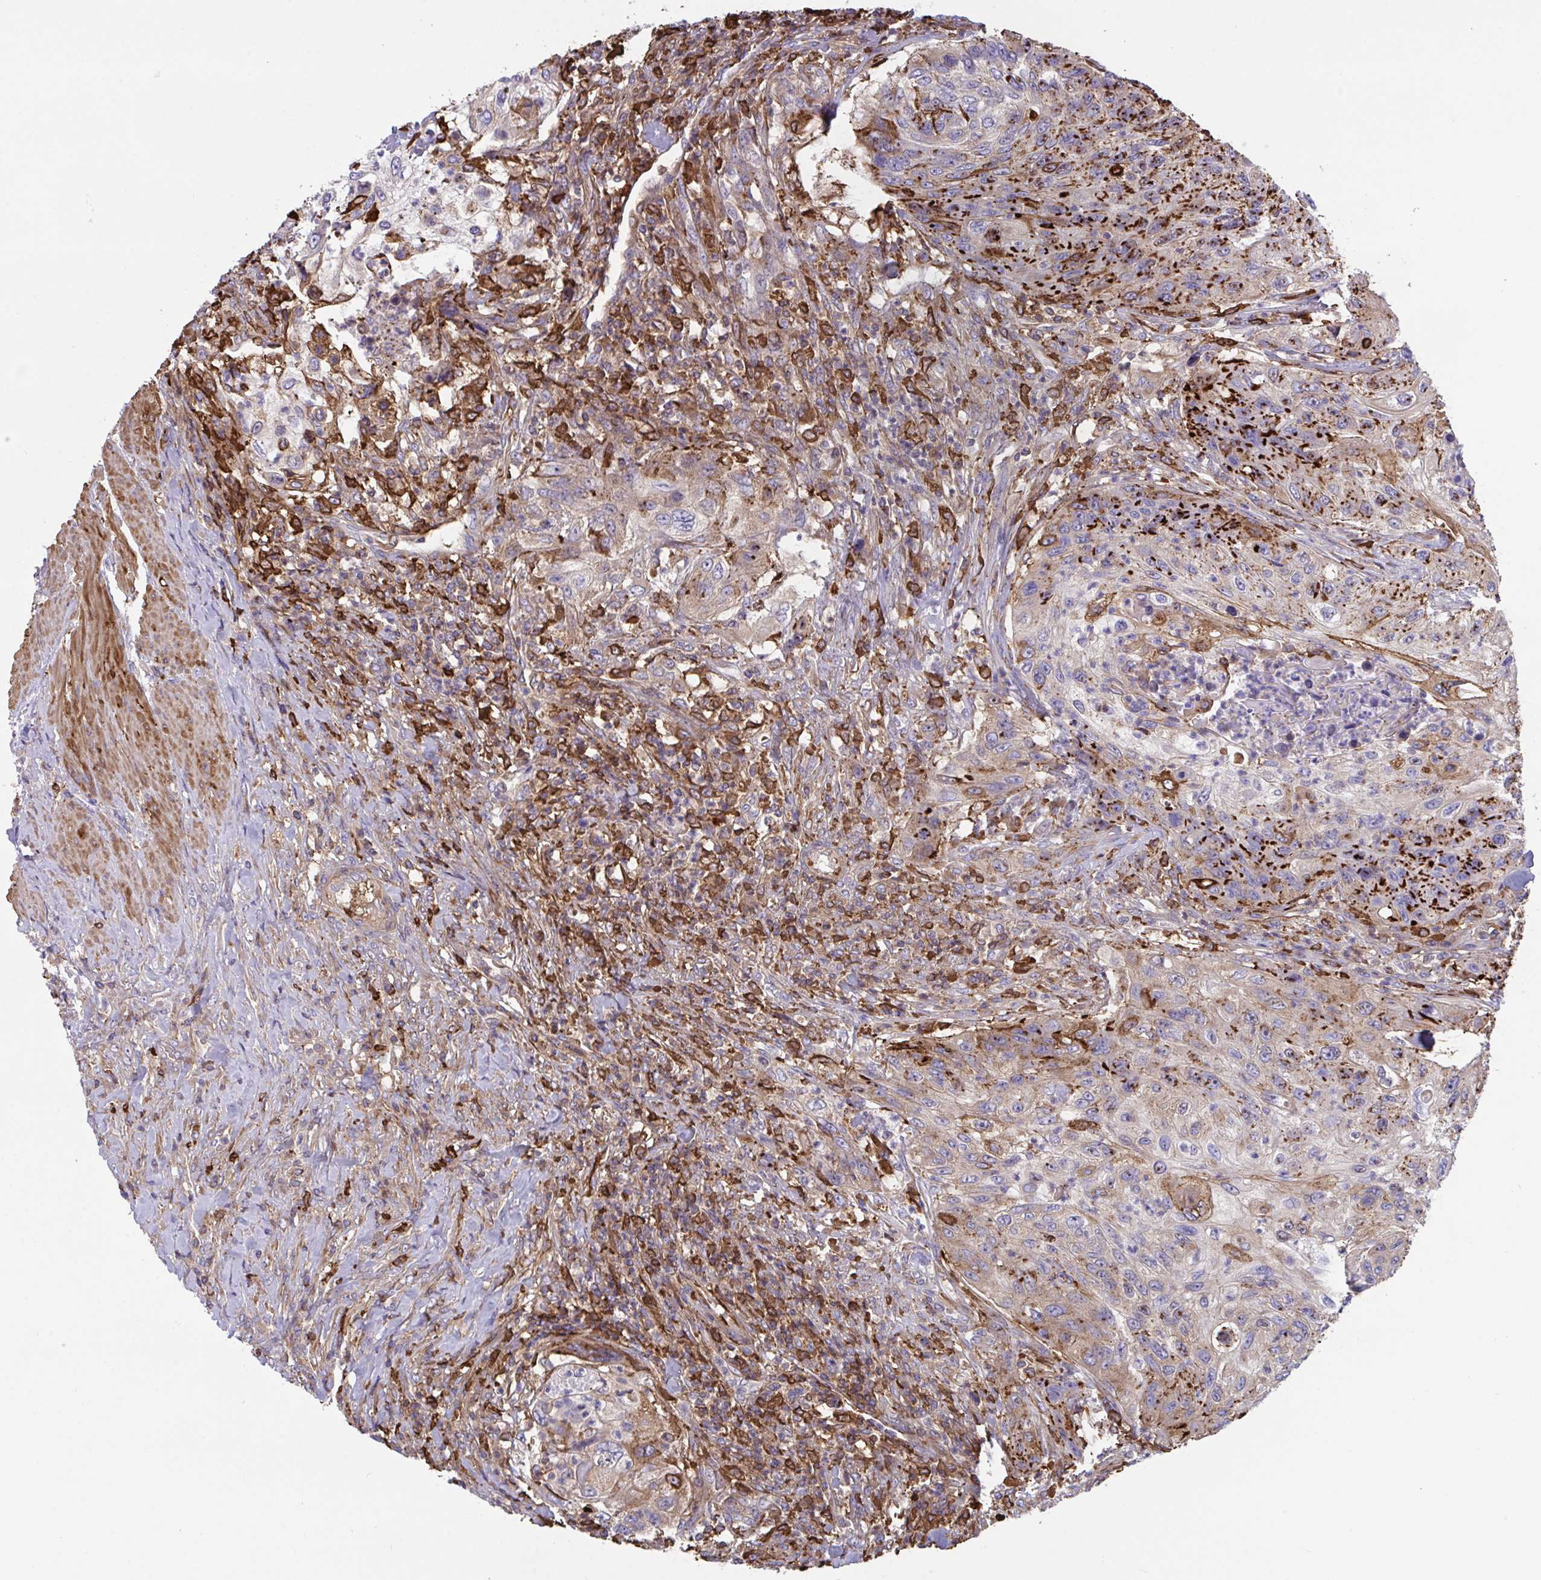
{"staining": {"intensity": "moderate", "quantity": "<25%", "location": "cytoplasmic/membranous"}, "tissue": "urothelial cancer", "cell_type": "Tumor cells", "image_type": "cancer", "snomed": [{"axis": "morphology", "description": "Urothelial carcinoma, High grade"}, {"axis": "topography", "description": "Urinary bladder"}], "caption": "Brown immunohistochemical staining in human high-grade urothelial carcinoma displays moderate cytoplasmic/membranous staining in about <25% of tumor cells.", "gene": "PPIH", "patient": {"sex": "female", "age": 60}}